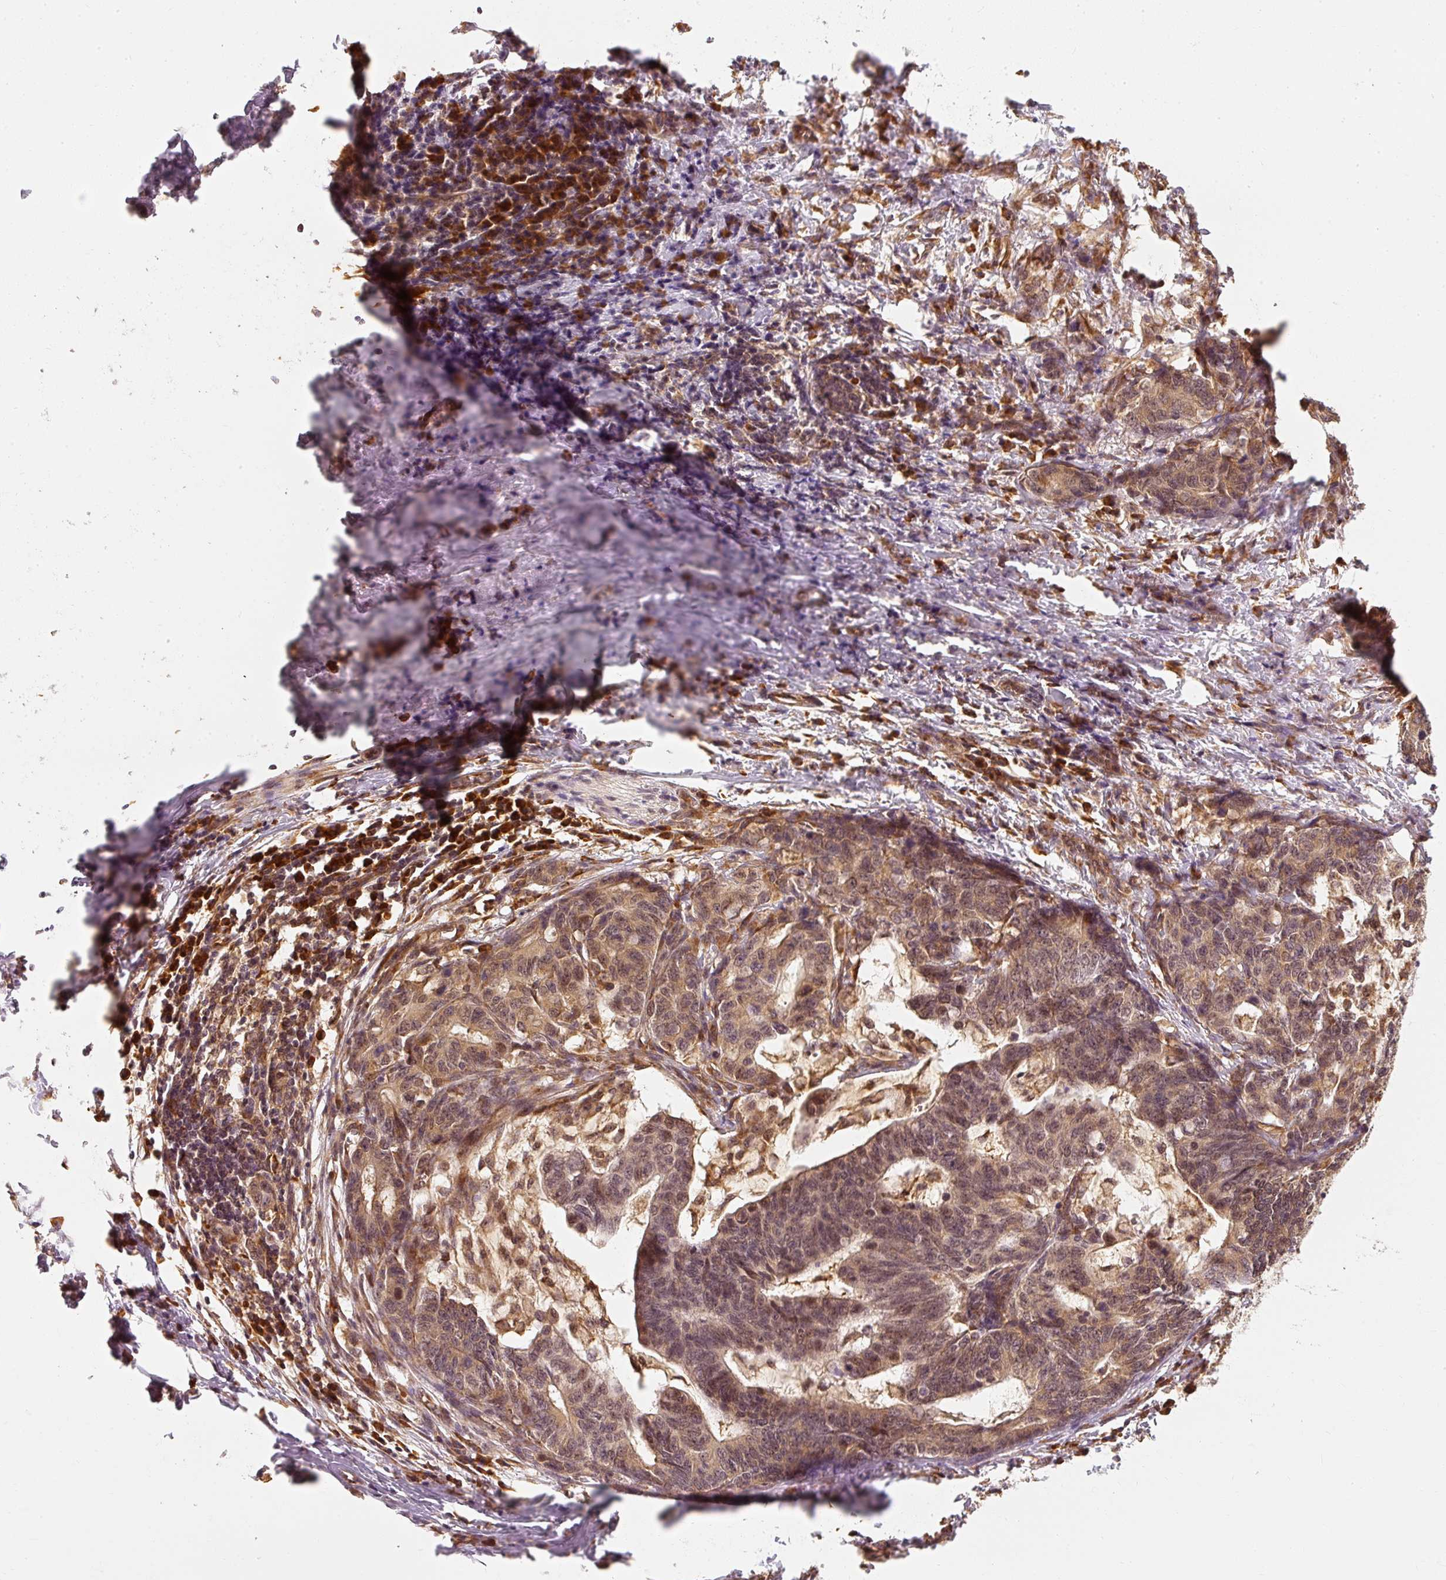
{"staining": {"intensity": "moderate", "quantity": ">75%", "location": "cytoplasmic/membranous"}, "tissue": "stomach cancer", "cell_type": "Tumor cells", "image_type": "cancer", "snomed": [{"axis": "morphology", "description": "Normal tissue, NOS"}, {"axis": "morphology", "description": "Adenocarcinoma, NOS"}, {"axis": "topography", "description": "Stomach"}], "caption": "Brown immunohistochemical staining in adenocarcinoma (stomach) shows moderate cytoplasmic/membranous positivity in approximately >75% of tumor cells. Using DAB (3,3'-diaminobenzidine) (brown) and hematoxylin (blue) stains, captured at high magnification using brightfield microscopy.", "gene": "EEF1A2", "patient": {"sex": "female", "age": 64}}